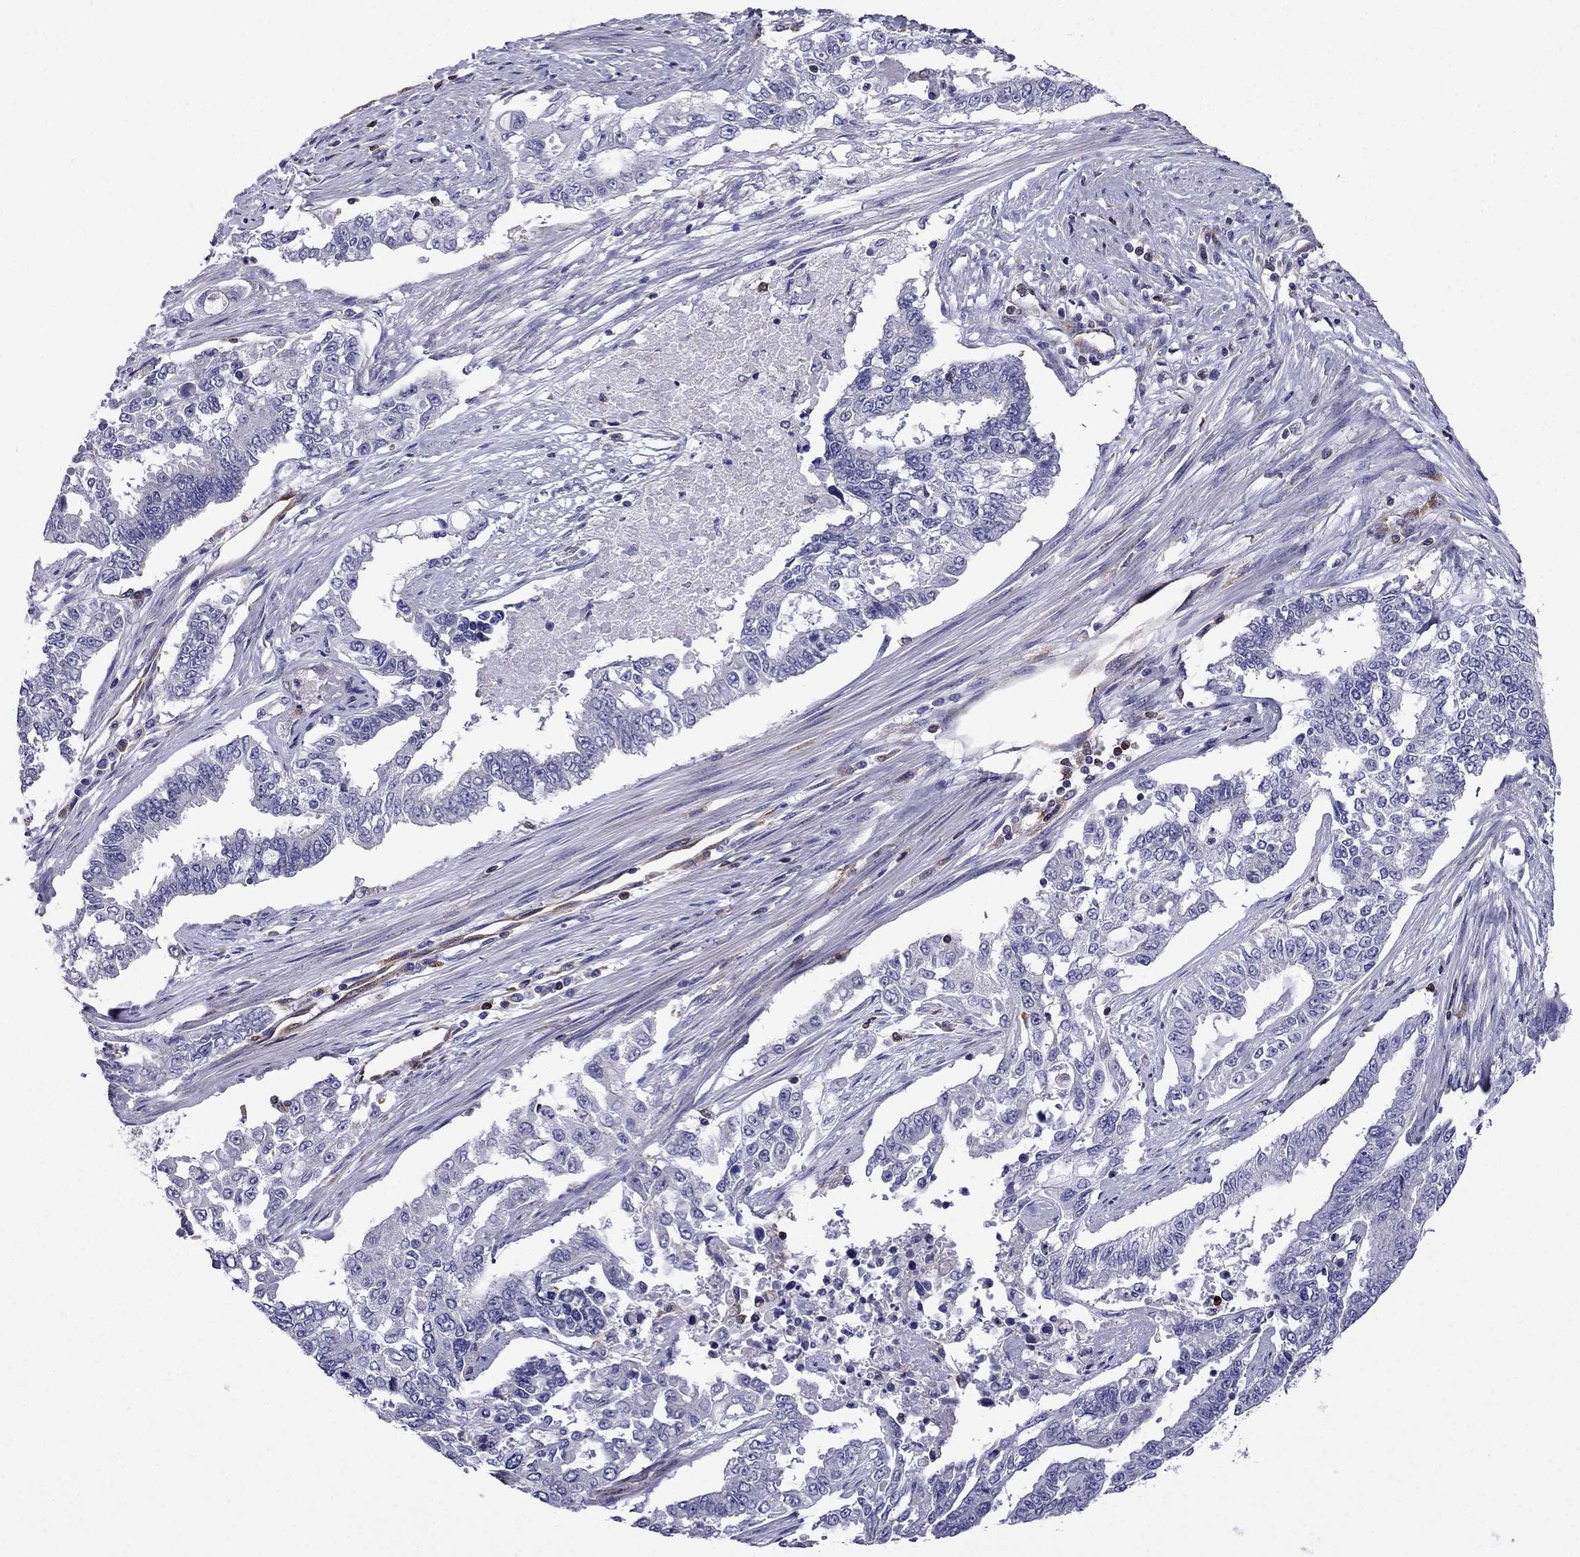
{"staining": {"intensity": "negative", "quantity": "none", "location": "none"}, "tissue": "endometrial cancer", "cell_type": "Tumor cells", "image_type": "cancer", "snomed": [{"axis": "morphology", "description": "Adenocarcinoma, NOS"}, {"axis": "topography", "description": "Uterus"}], "caption": "High magnification brightfield microscopy of endometrial adenocarcinoma stained with DAB (3,3'-diaminobenzidine) (brown) and counterstained with hematoxylin (blue): tumor cells show no significant expression.", "gene": "GNAL", "patient": {"sex": "female", "age": 59}}